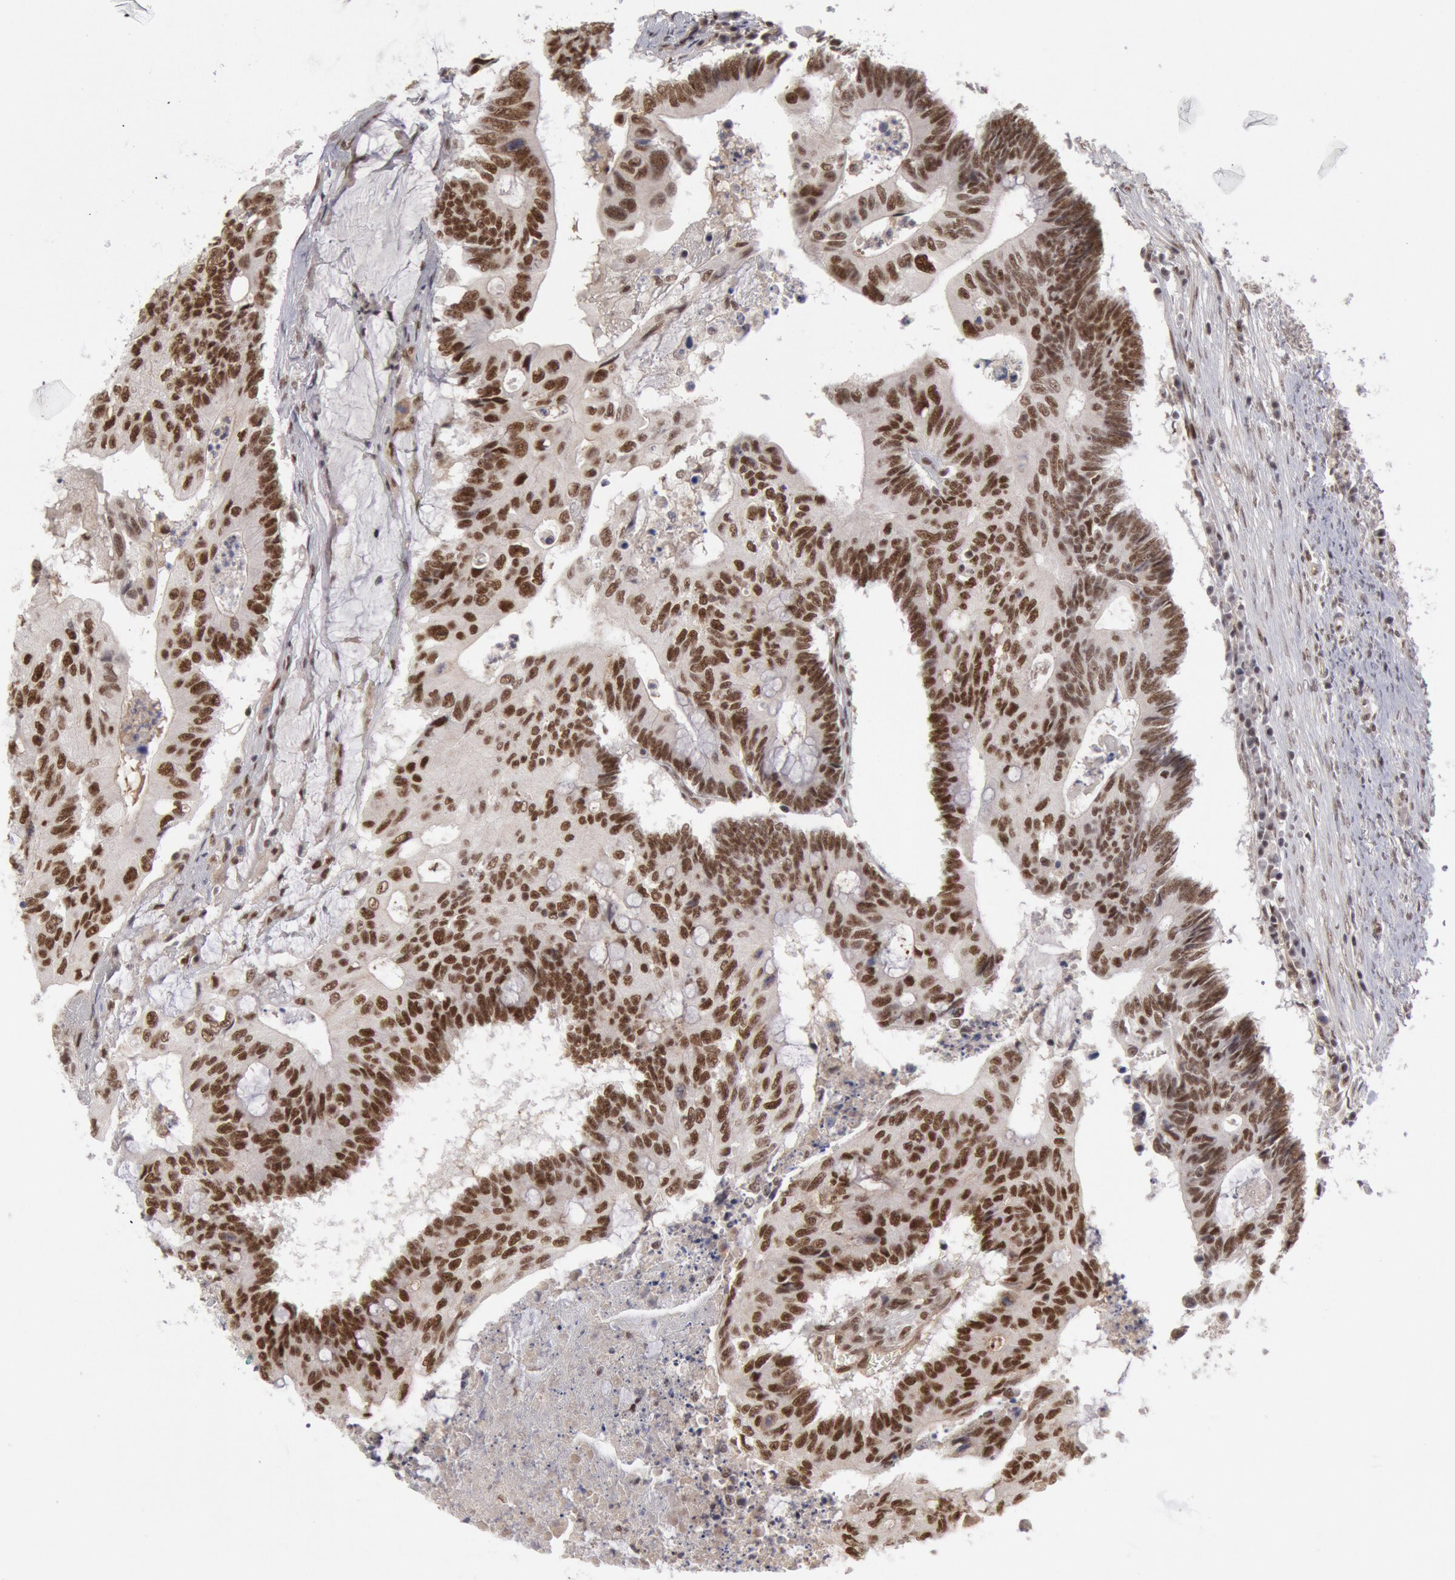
{"staining": {"intensity": "moderate", "quantity": ">75%", "location": "nuclear"}, "tissue": "colorectal cancer", "cell_type": "Tumor cells", "image_type": "cancer", "snomed": [{"axis": "morphology", "description": "Adenocarcinoma, NOS"}, {"axis": "topography", "description": "Colon"}], "caption": "A brown stain shows moderate nuclear staining of a protein in human colorectal cancer (adenocarcinoma) tumor cells. The protein is stained brown, and the nuclei are stained in blue (DAB (3,3'-diaminobenzidine) IHC with brightfield microscopy, high magnification).", "gene": "PPP4R3B", "patient": {"sex": "male", "age": 65}}